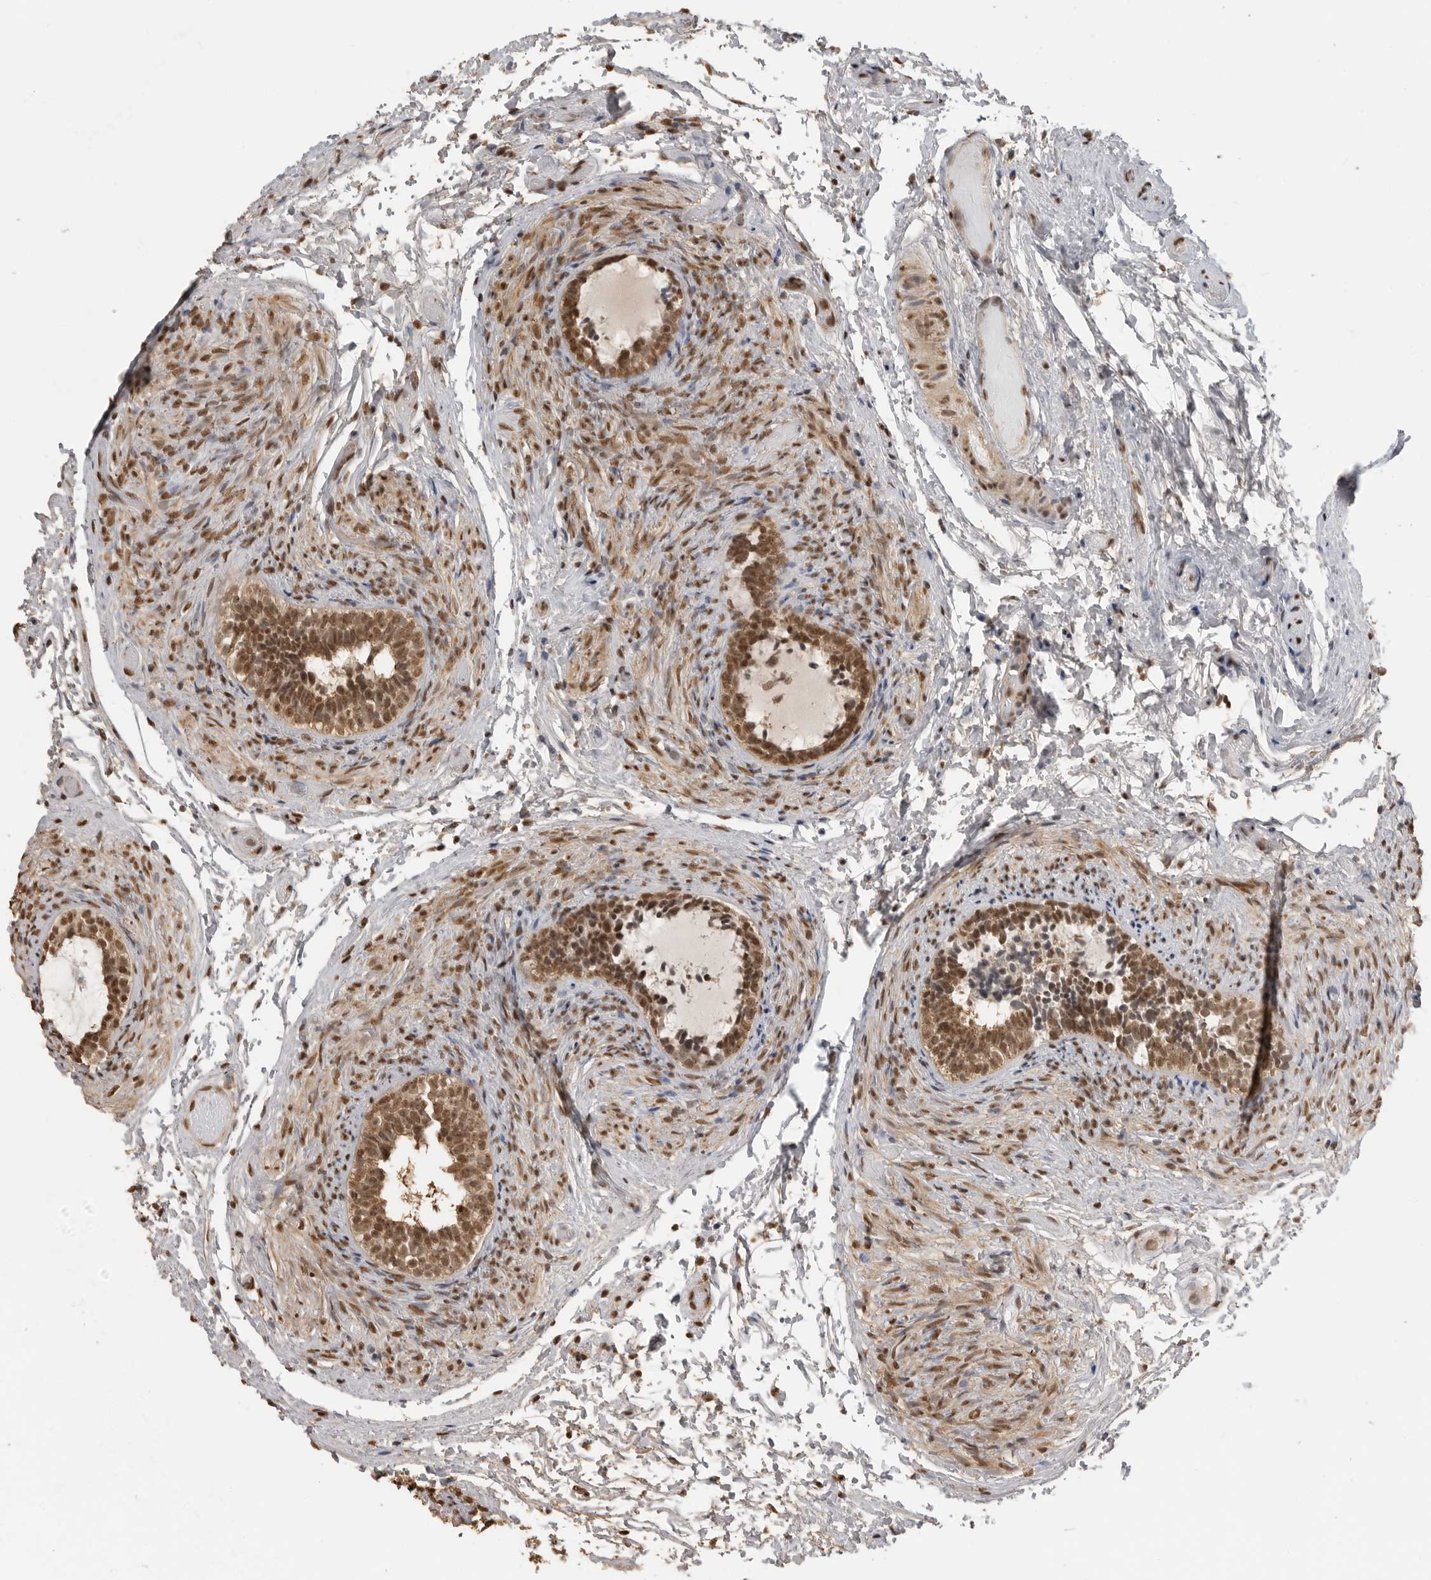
{"staining": {"intensity": "moderate", "quantity": ">75%", "location": "nuclear"}, "tissue": "epididymis", "cell_type": "Glandular cells", "image_type": "normal", "snomed": [{"axis": "morphology", "description": "Normal tissue, NOS"}, {"axis": "topography", "description": "Epididymis"}], "caption": "Glandular cells reveal medium levels of moderate nuclear staining in about >75% of cells in benign epididymis.", "gene": "CLOCK", "patient": {"sex": "male", "age": 5}}